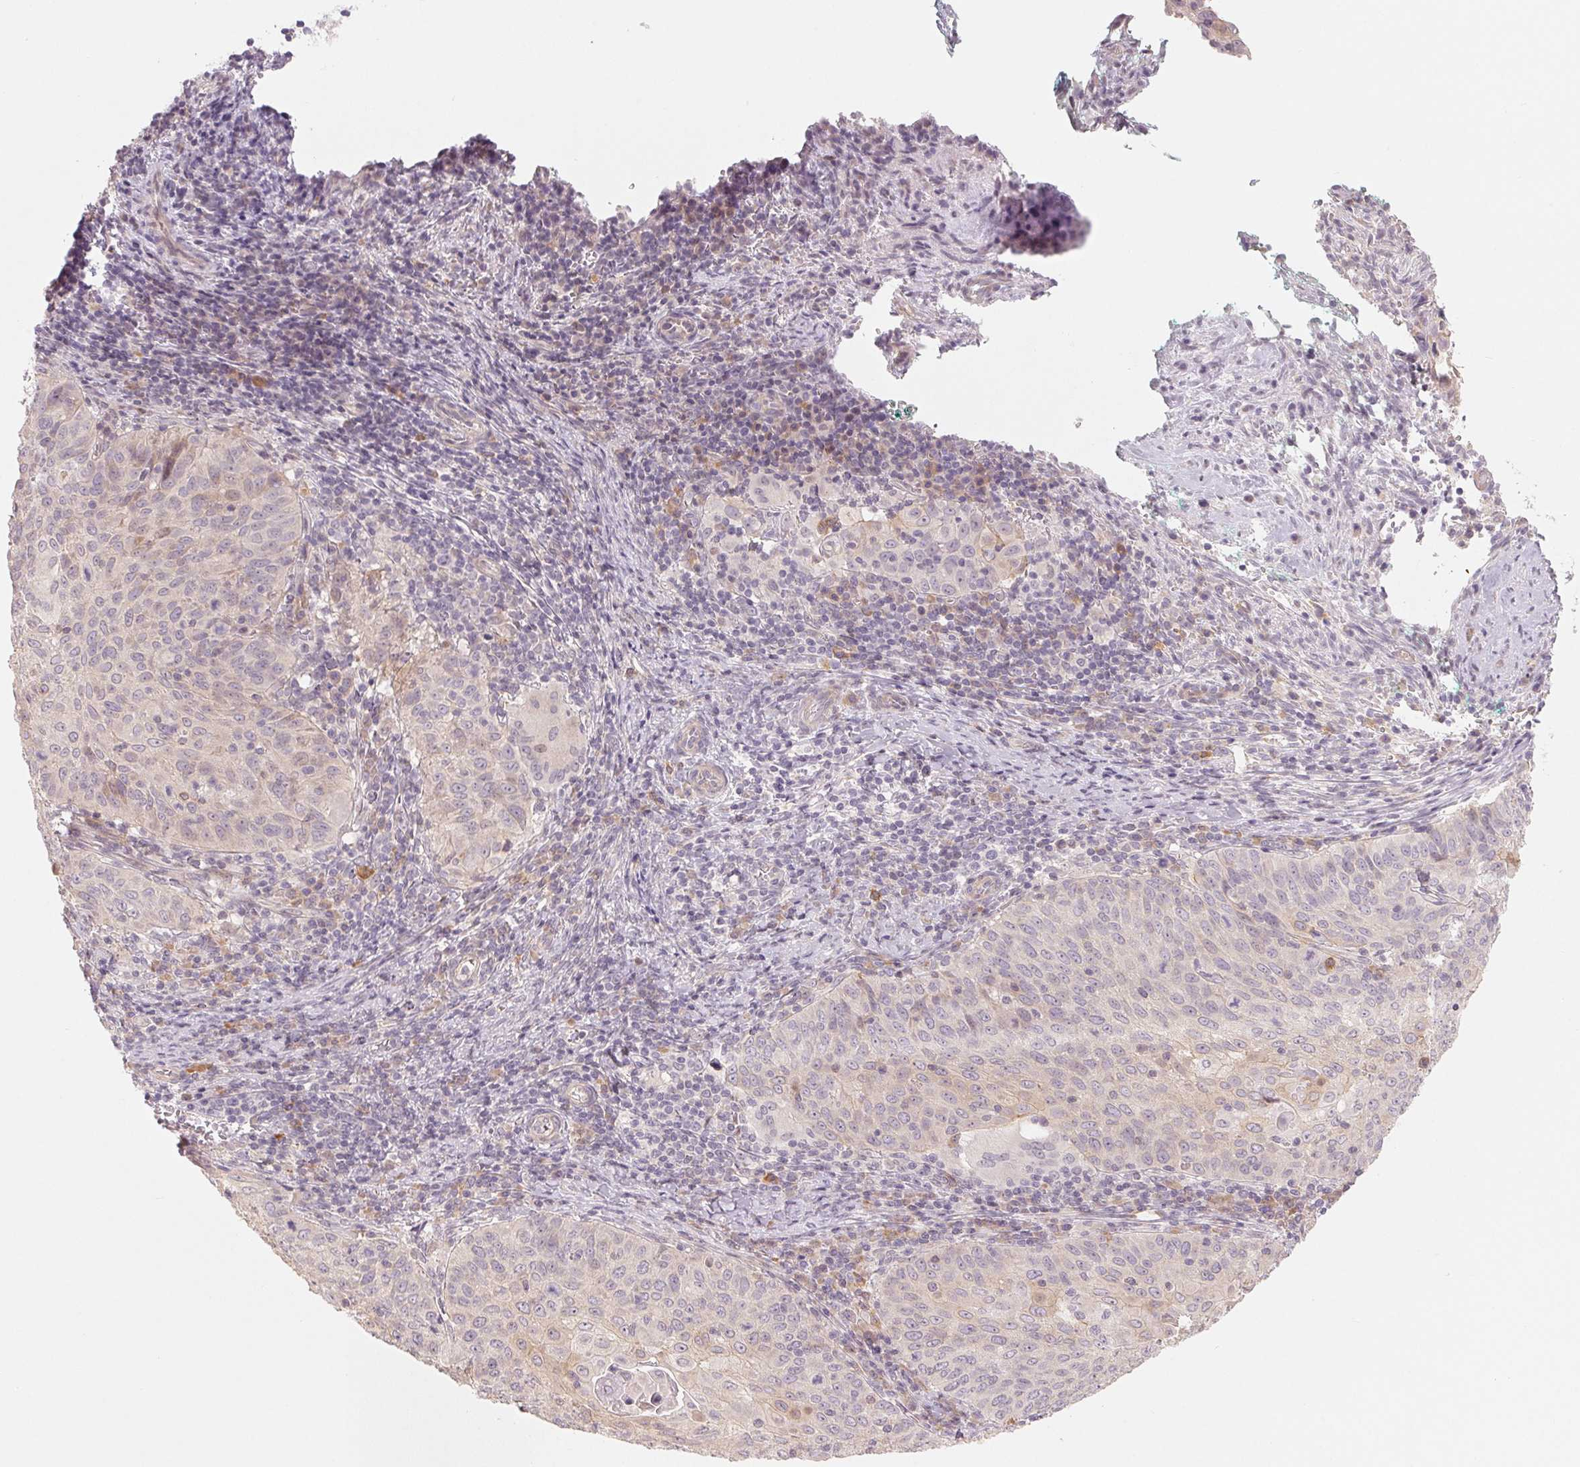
{"staining": {"intensity": "negative", "quantity": "none", "location": "none"}, "tissue": "cervical cancer", "cell_type": "Tumor cells", "image_type": "cancer", "snomed": [{"axis": "morphology", "description": "Squamous cell carcinoma, NOS"}, {"axis": "topography", "description": "Cervix"}], "caption": "DAB immunohistochemical staining of squamous cell carcinoma (cervical) displays no significant expression in tumor cells. (DAB (3,3'-diaminobenzidine) immunohistochemistry (IHC) with hematoxylin counter stain).", "gene": "DENND2C", "patient": {"sex": "female", "age": 65}}